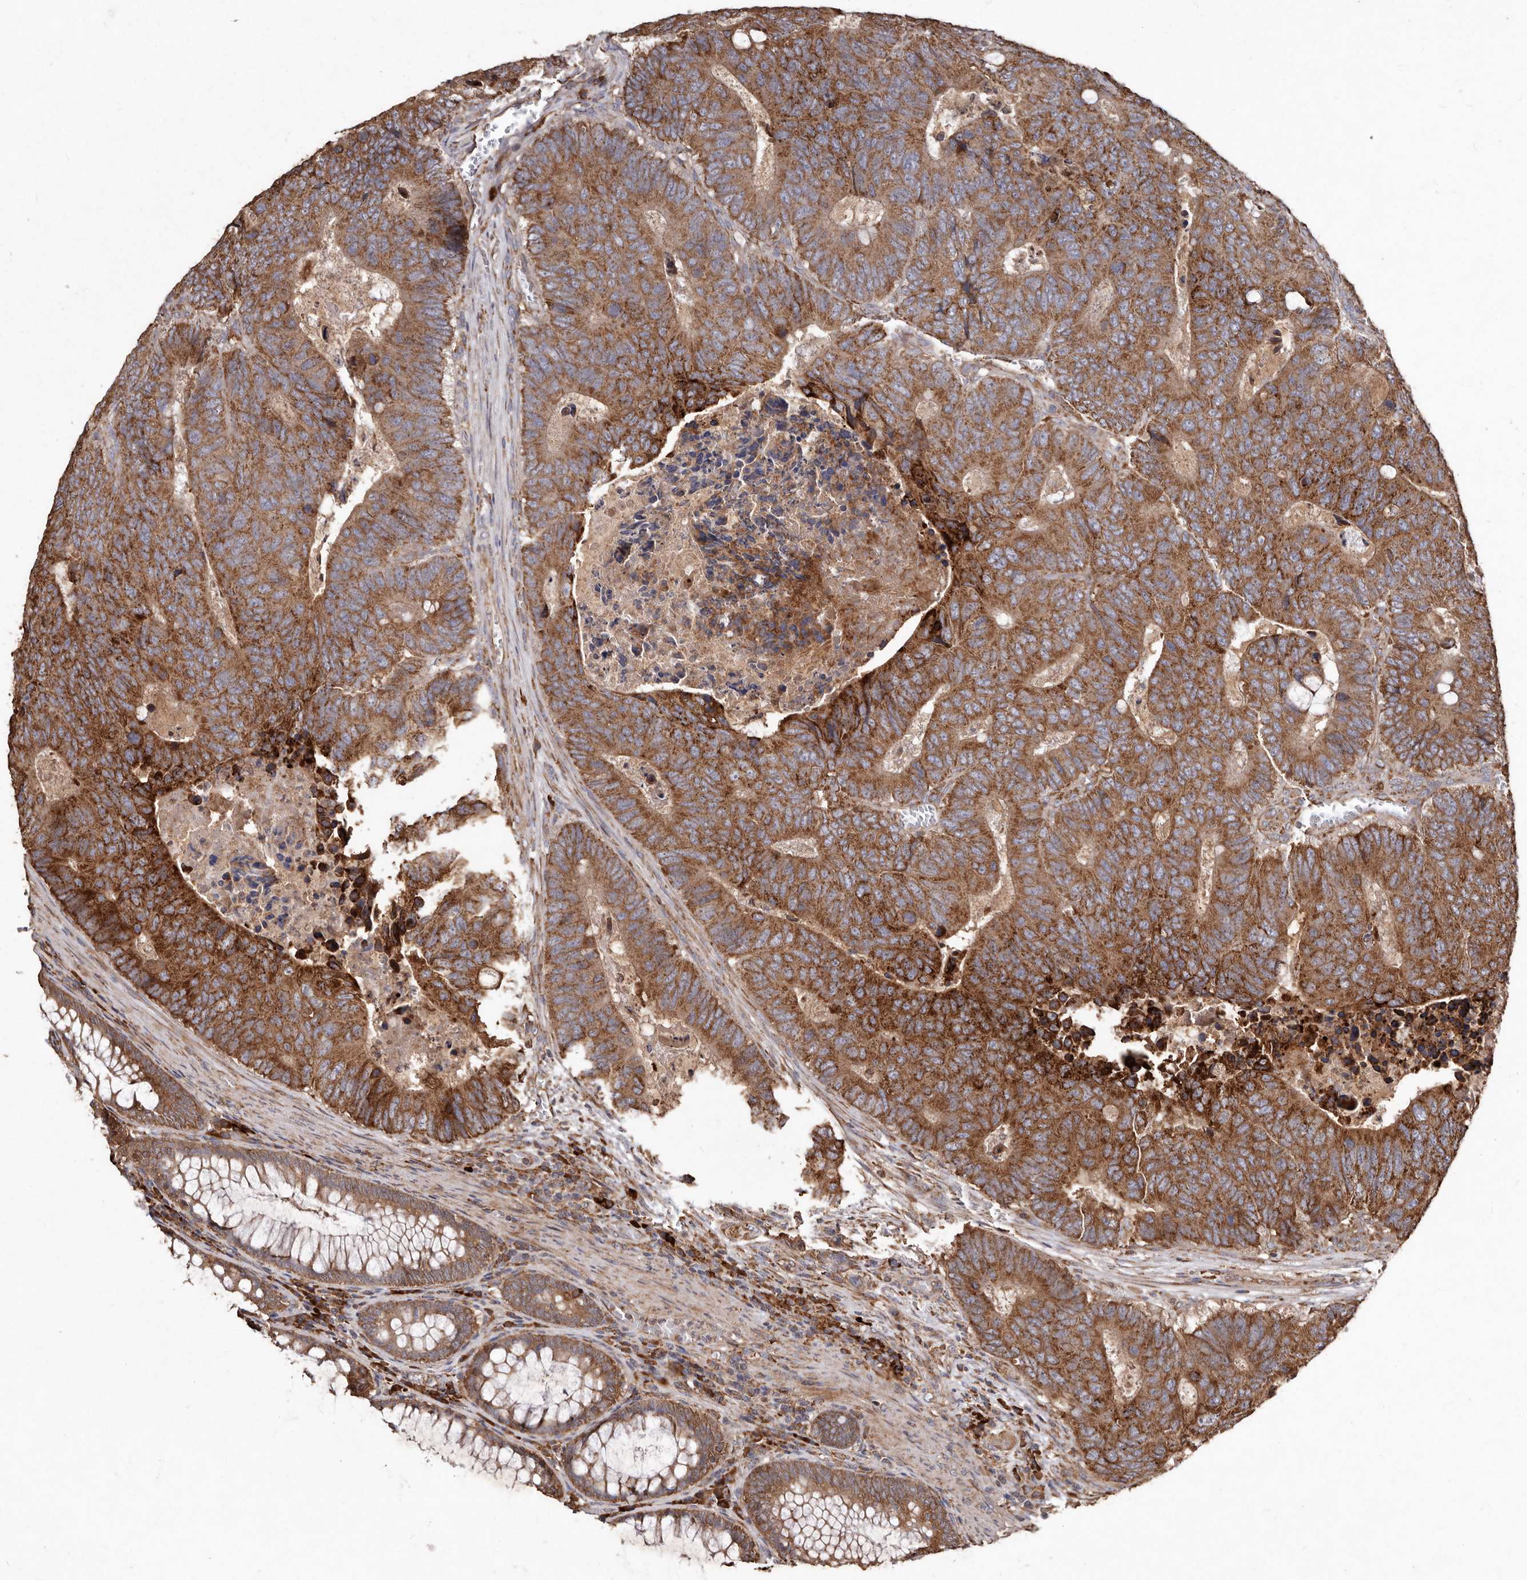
{"staining": {"intensity": "strong", "quantity": ">75%", "location": "cytoplasmic/membranous"}, "tissue": "colorectal cancer", "cell_type": "Tumor cells", "image_type": "cancer", "snomed": [{"axis": "morphology", "description": "Adenocarcinoma, NOS"}, {"axis": "topography", "description": "Colon"}], "caption": "Human colorectal cancer (adenocarcinoma) stained with a protein marker displays strong staining in tumor cells.", "gene": "STEAP2", "patient": {"sex": "male", "age": 87}}